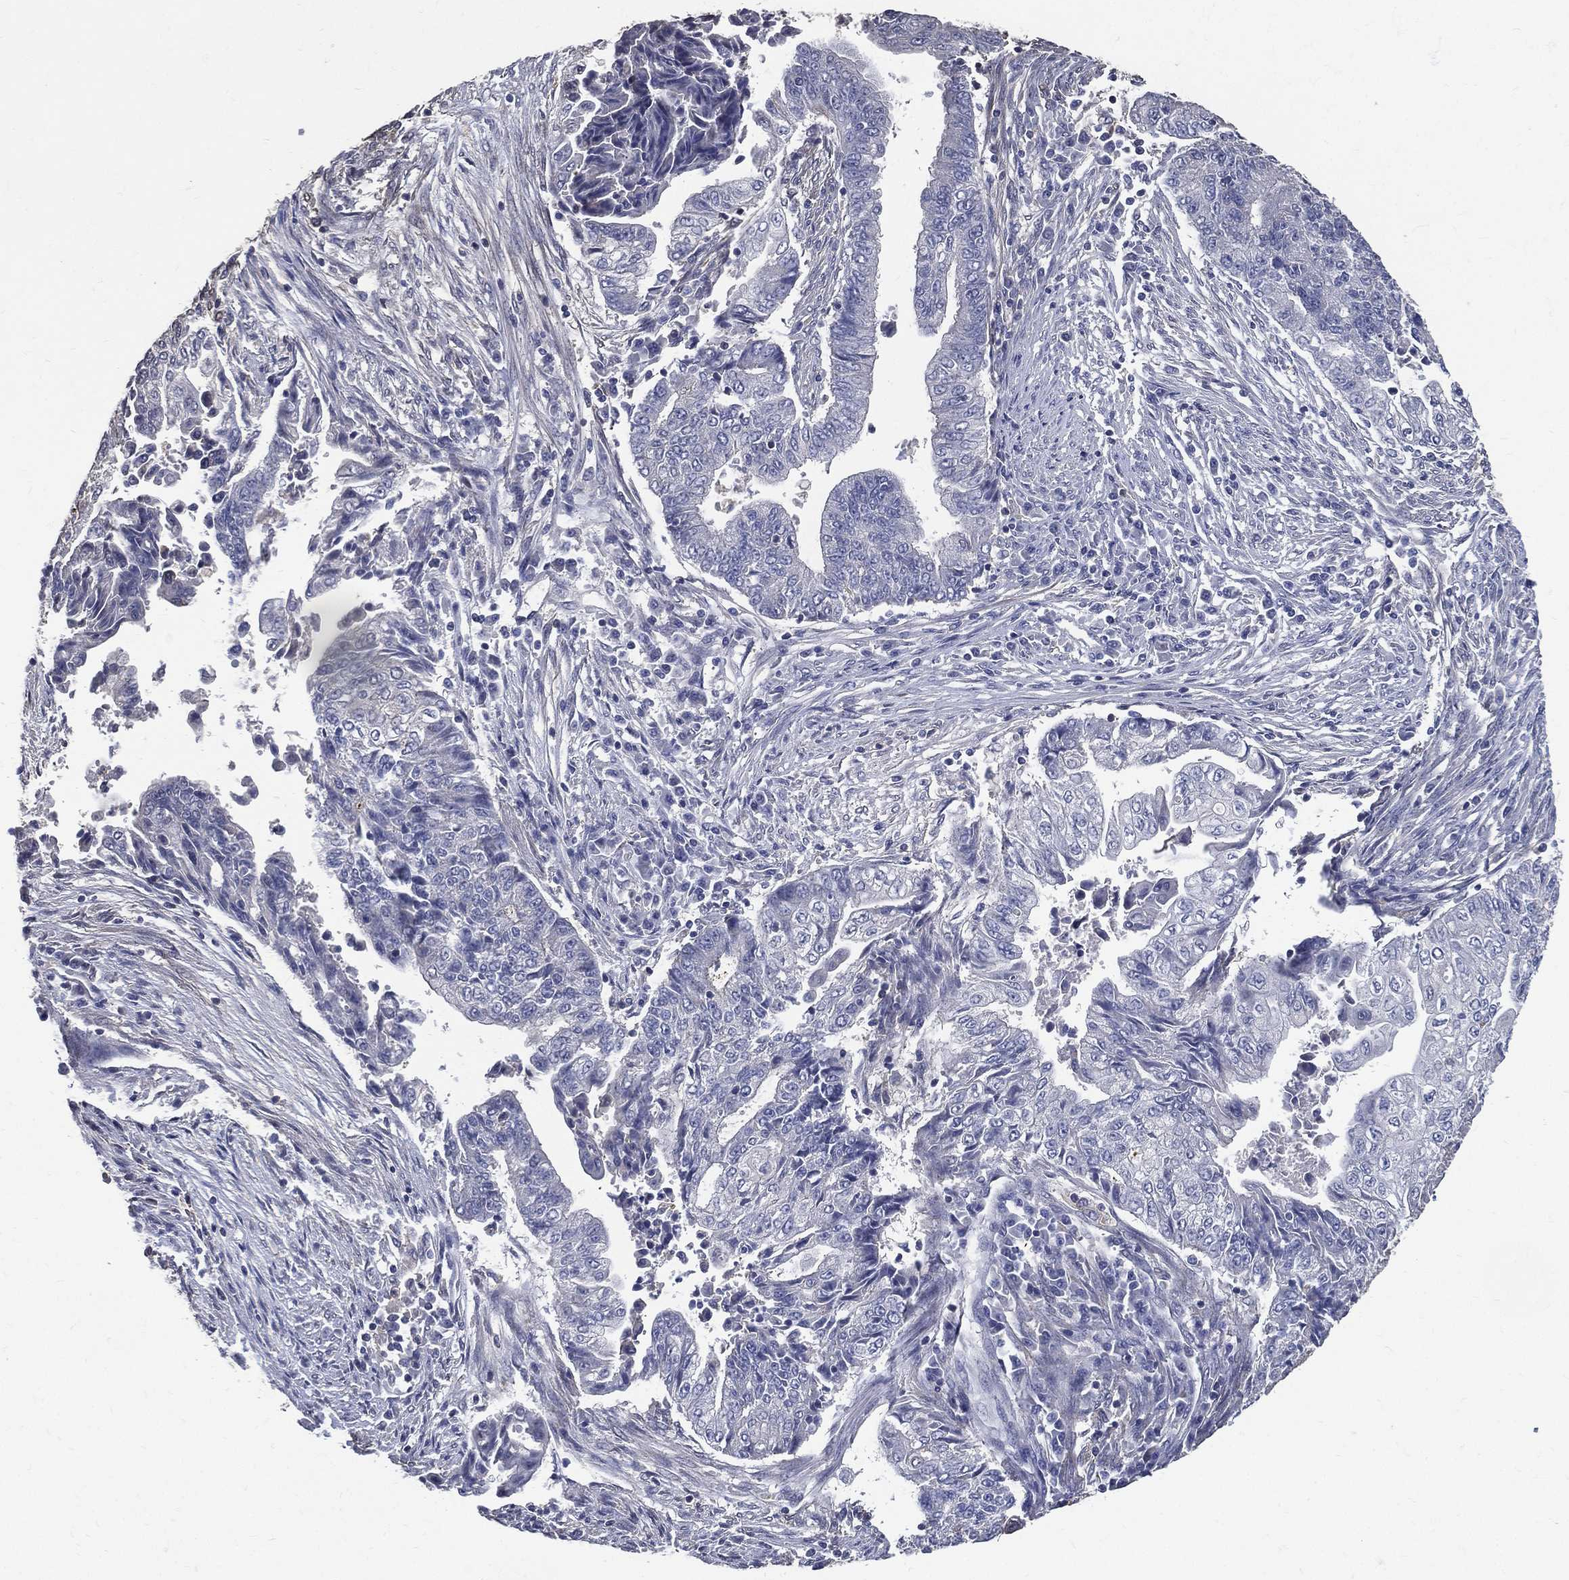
{"staining": {"intensity": "negative", "quantity": "none", "location": "none"}, "tissue": "endometrial cancer", "cell_type": "Tumor cells", "image_type": "cancer", "snomed": [{"axis": "morphology", "description": "Adenocarcinoma, NOS"}, {"axis": "topography", "description": "Uterus"}, {"axis": "topography", "description": "Endometrium"}], "caption": "This image is of adenocarcinoma (endometrial) stained with immunohistochemistry (IHC) to label a protein in brown with the nuclei are counter-stained blue. There is no expression in tumor cells. The staining was performed using DAB to visualize the protein expression in brown, while the nuclei were stained in blue with hematoxylin (Magnification: 20x).", "gene": "SERPINB2", "patient": {"sex": "female", "age": 54}}